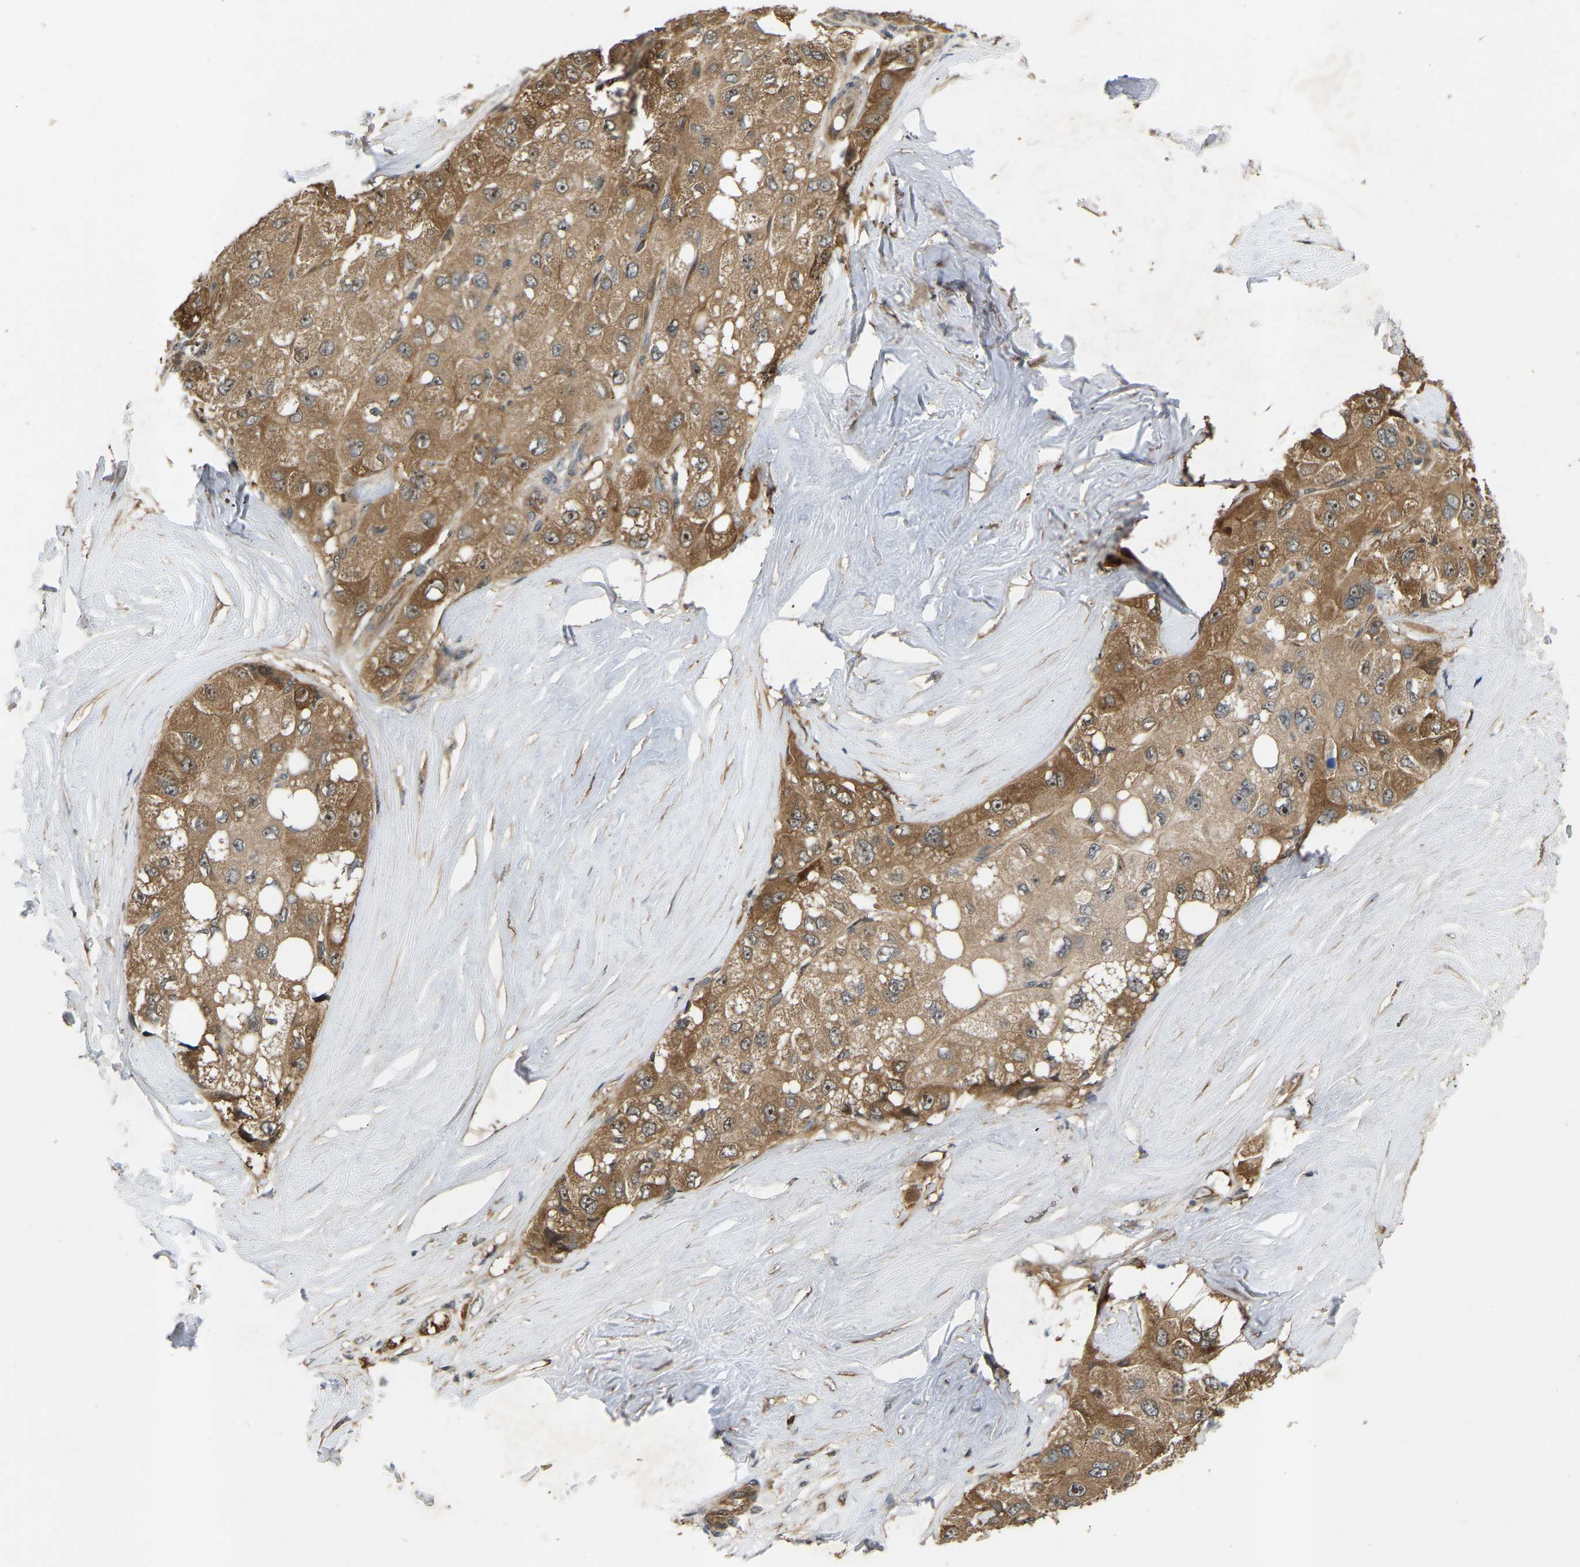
{"staining": {"intensity": "moderate", "quantity": ">75%", "location": "cytoplasmic/membranous,nuclear"}, "tissue": "liver cancer", "cell_type": "Tumor cells", "image_type": "cancer", "snomed": [{"axis": "morphology", "description": "Carcinoma, Hepatocellular, NOS"}, {"axis": "topography", "description": "Liver"}], "caption": "The photomicrograph displays immunohistochemical staining of hepatocellular carcinoma (liver). There is moderate cytoplasmic/membranous and nuclear expression is seen in approximately >75% of tumor cells. (Stains: DAB in brown, nuclei in blue, Microscopy: brightfield microscopy at high magnification).", "gene": "LIMK2", "patient": {"sex": "male", "age": 80}}